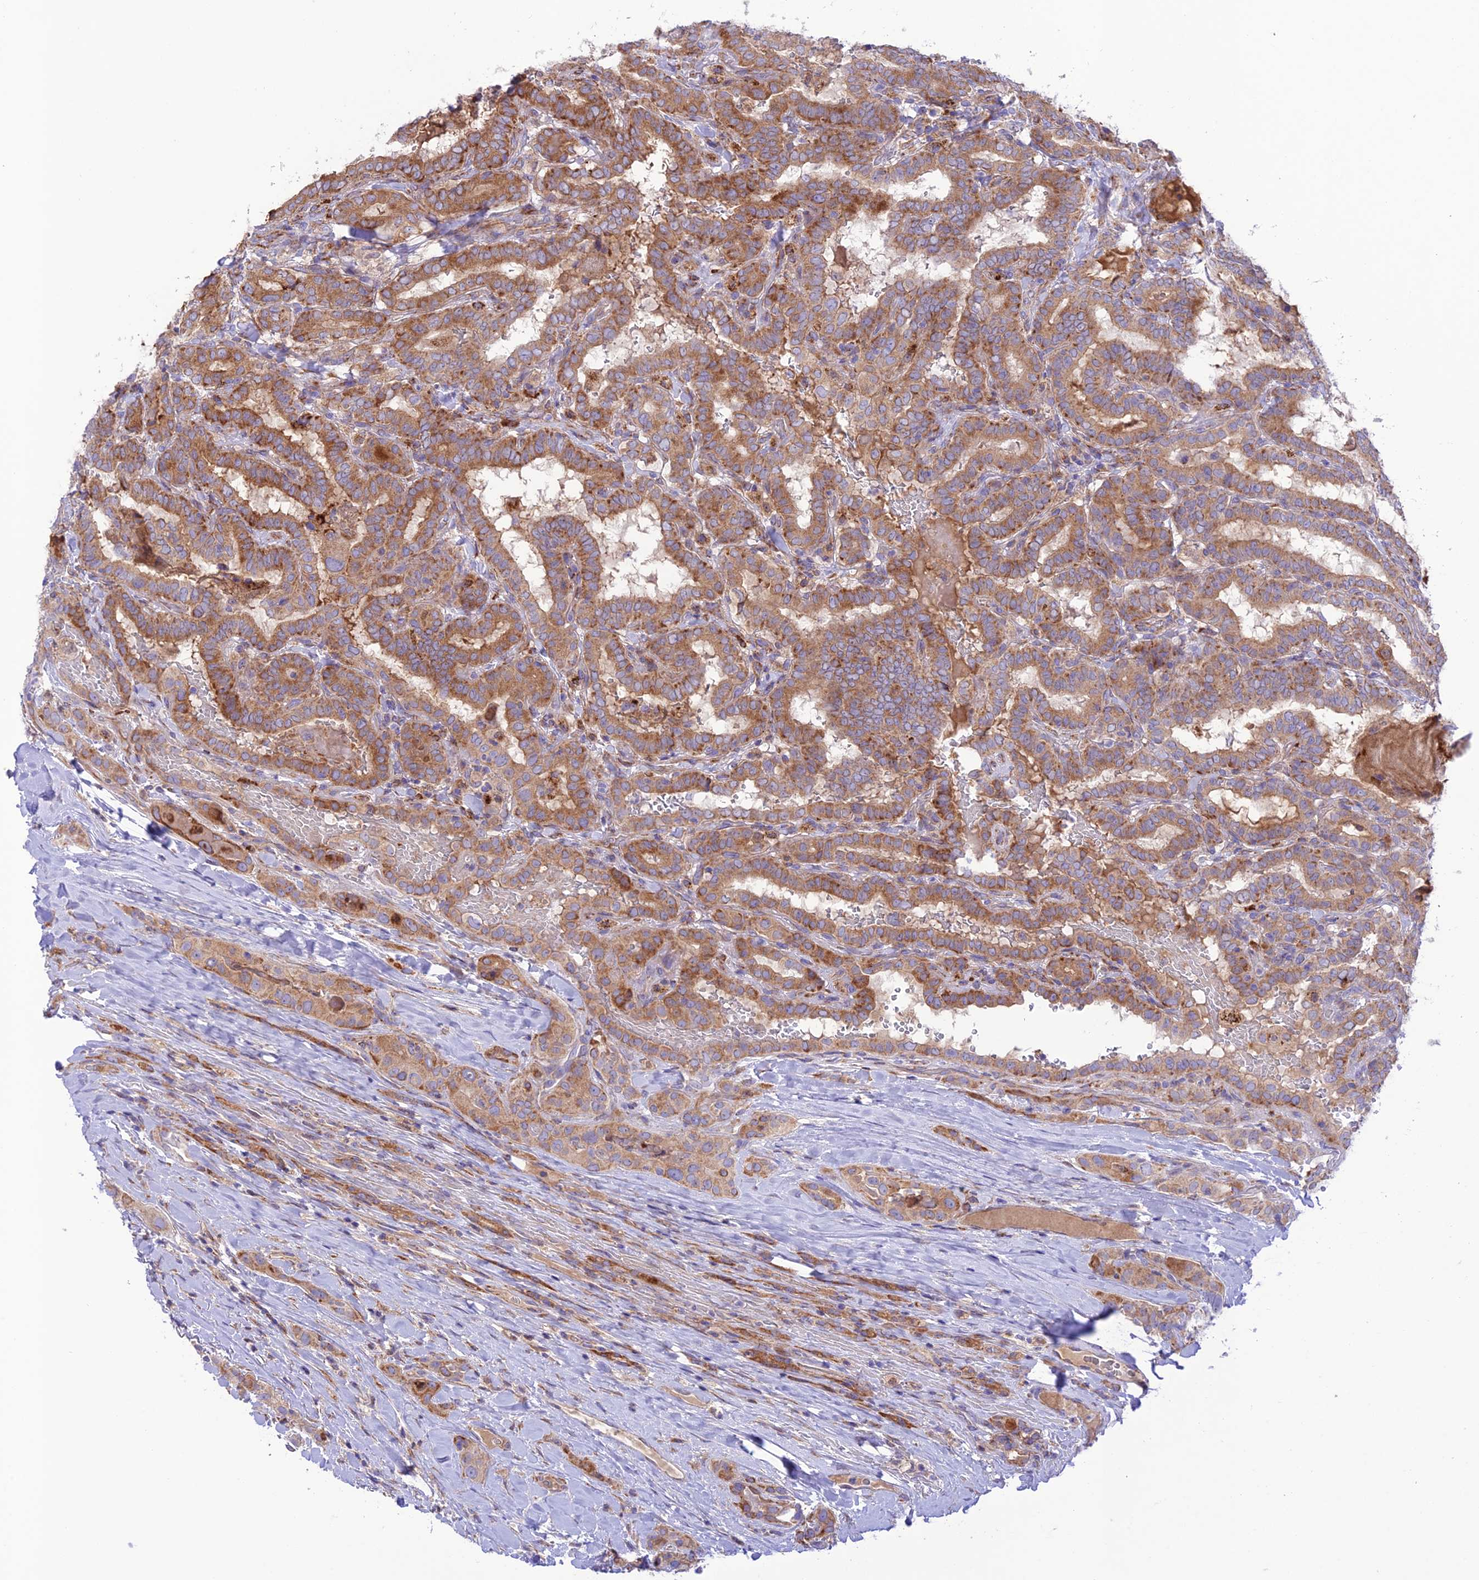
{"staining": {"intensity": "moderate", "quantity": ">75%", "location": "cytoplasmic/membranous"}, "tissue": "thyroid cancer", "cell_type": "Tumor cells", "image_type": "cancer", "snomed": [{"axis": "morphology", "description": "Papillary adenocarcinoma, NOS"}, {"axis": "topography", "description": "Thyroid gland"}], "caption": "This photomicrograph reveals thyroid papillary adenocarcinoma stained with immunohistochemistry to label a protein in brown. The cytoplasmic/membranous of tumor cells show moderate positivity for the protein. Nuclei are counter-stained blue.", "gene": "UAP1L1", "patient": {"sex": "female", "age": 72}}